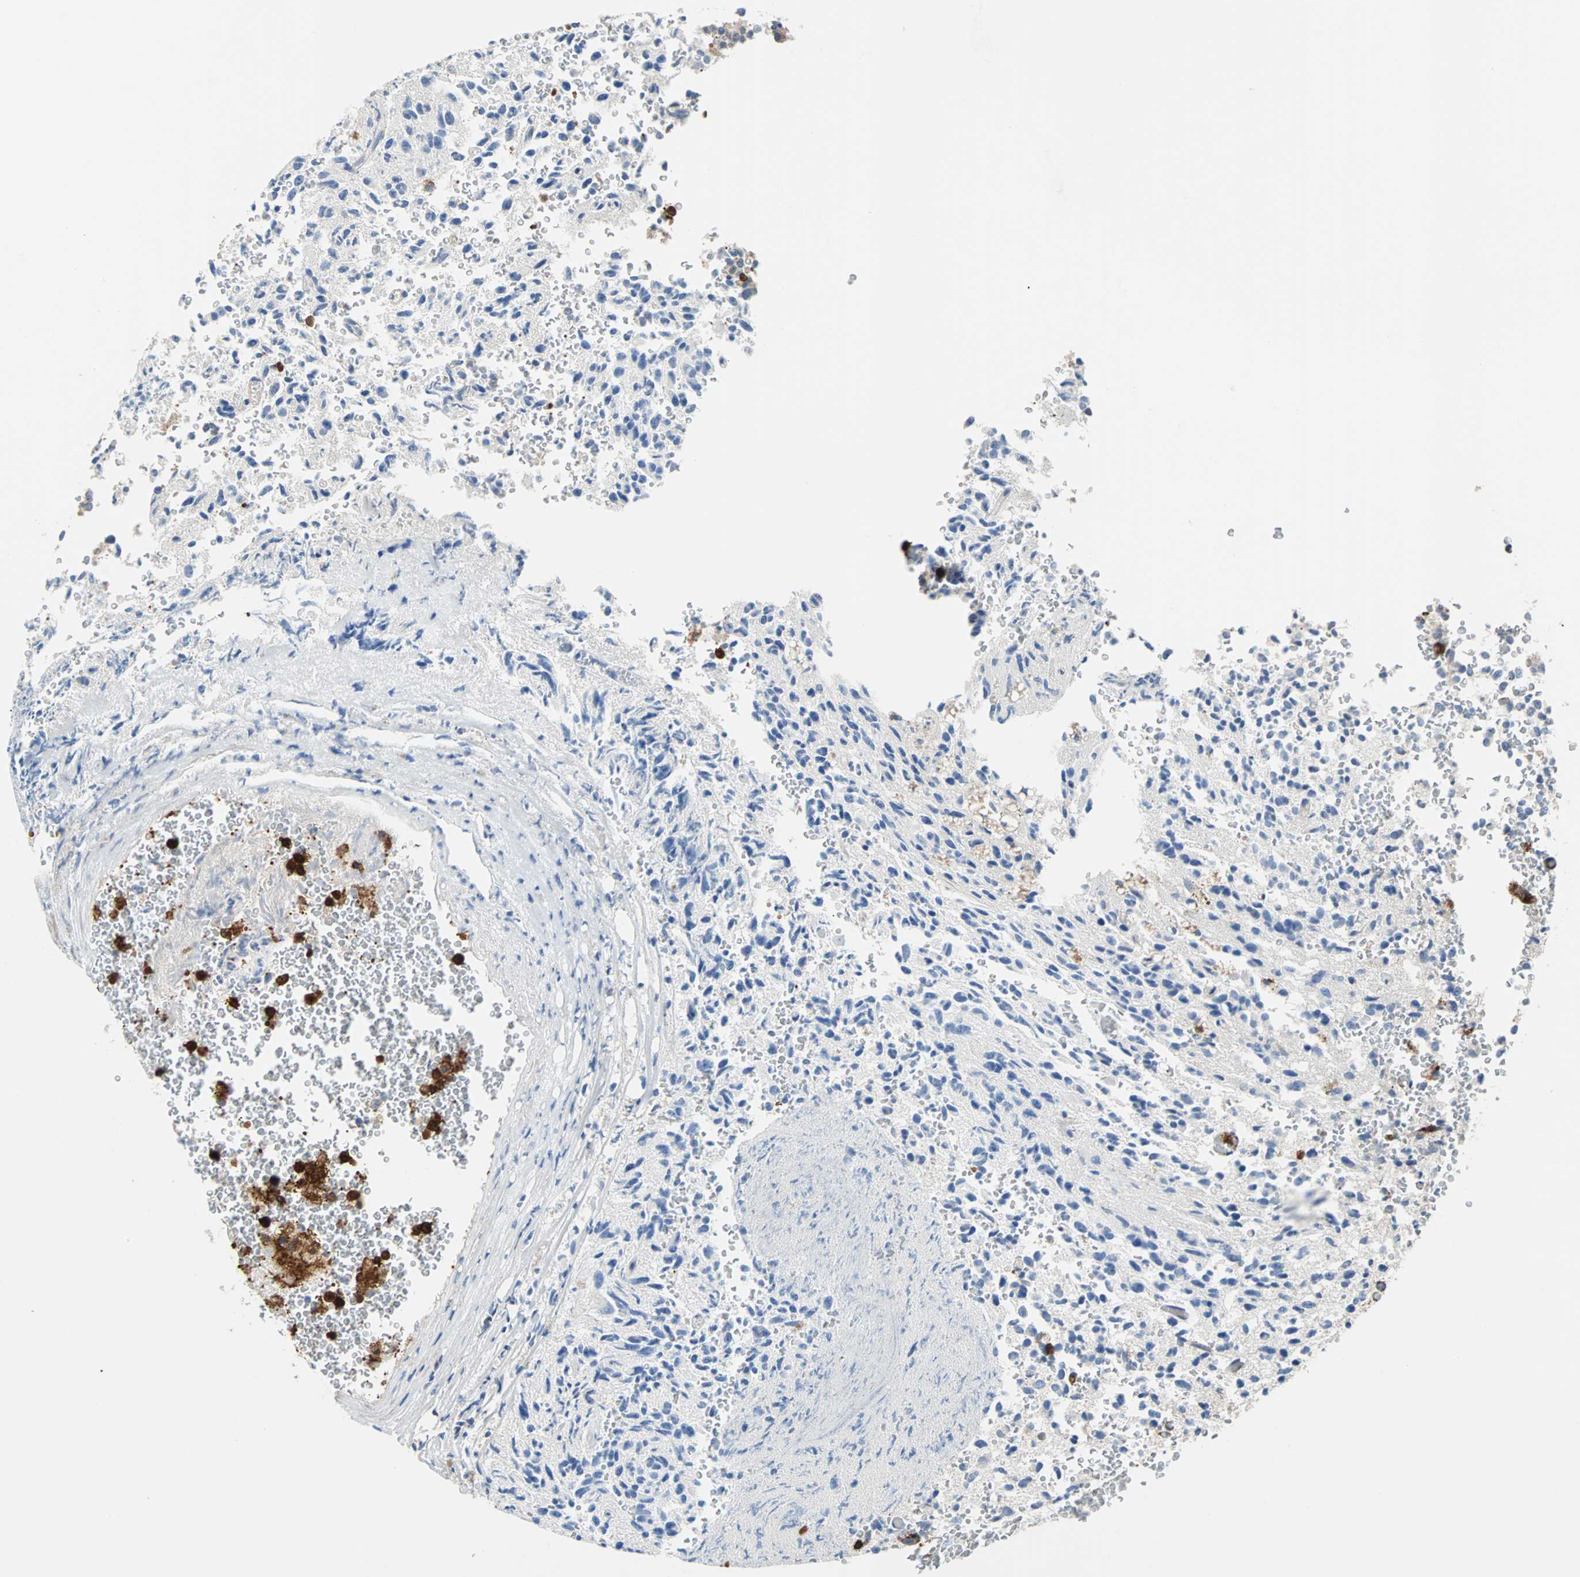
{"staining": {"intensity": "negative", "quantity": "none", "location": "none"}, "tissue": "glioma", "cell_type": "Tumor cells", "image_type": "cancer", "snomed": [{"axis": "morphology", "description": "Glioma, malignant, High grade"}, {"axis": "topography", "description": "pancreas cauda"}], "caption": "IHC photomicrograph of human glioma stained for a protein (brown), which demonstrates no expression in tumor cells.", "gene": "PLCG2", "patient": {"sex": "male", "age": 60}}